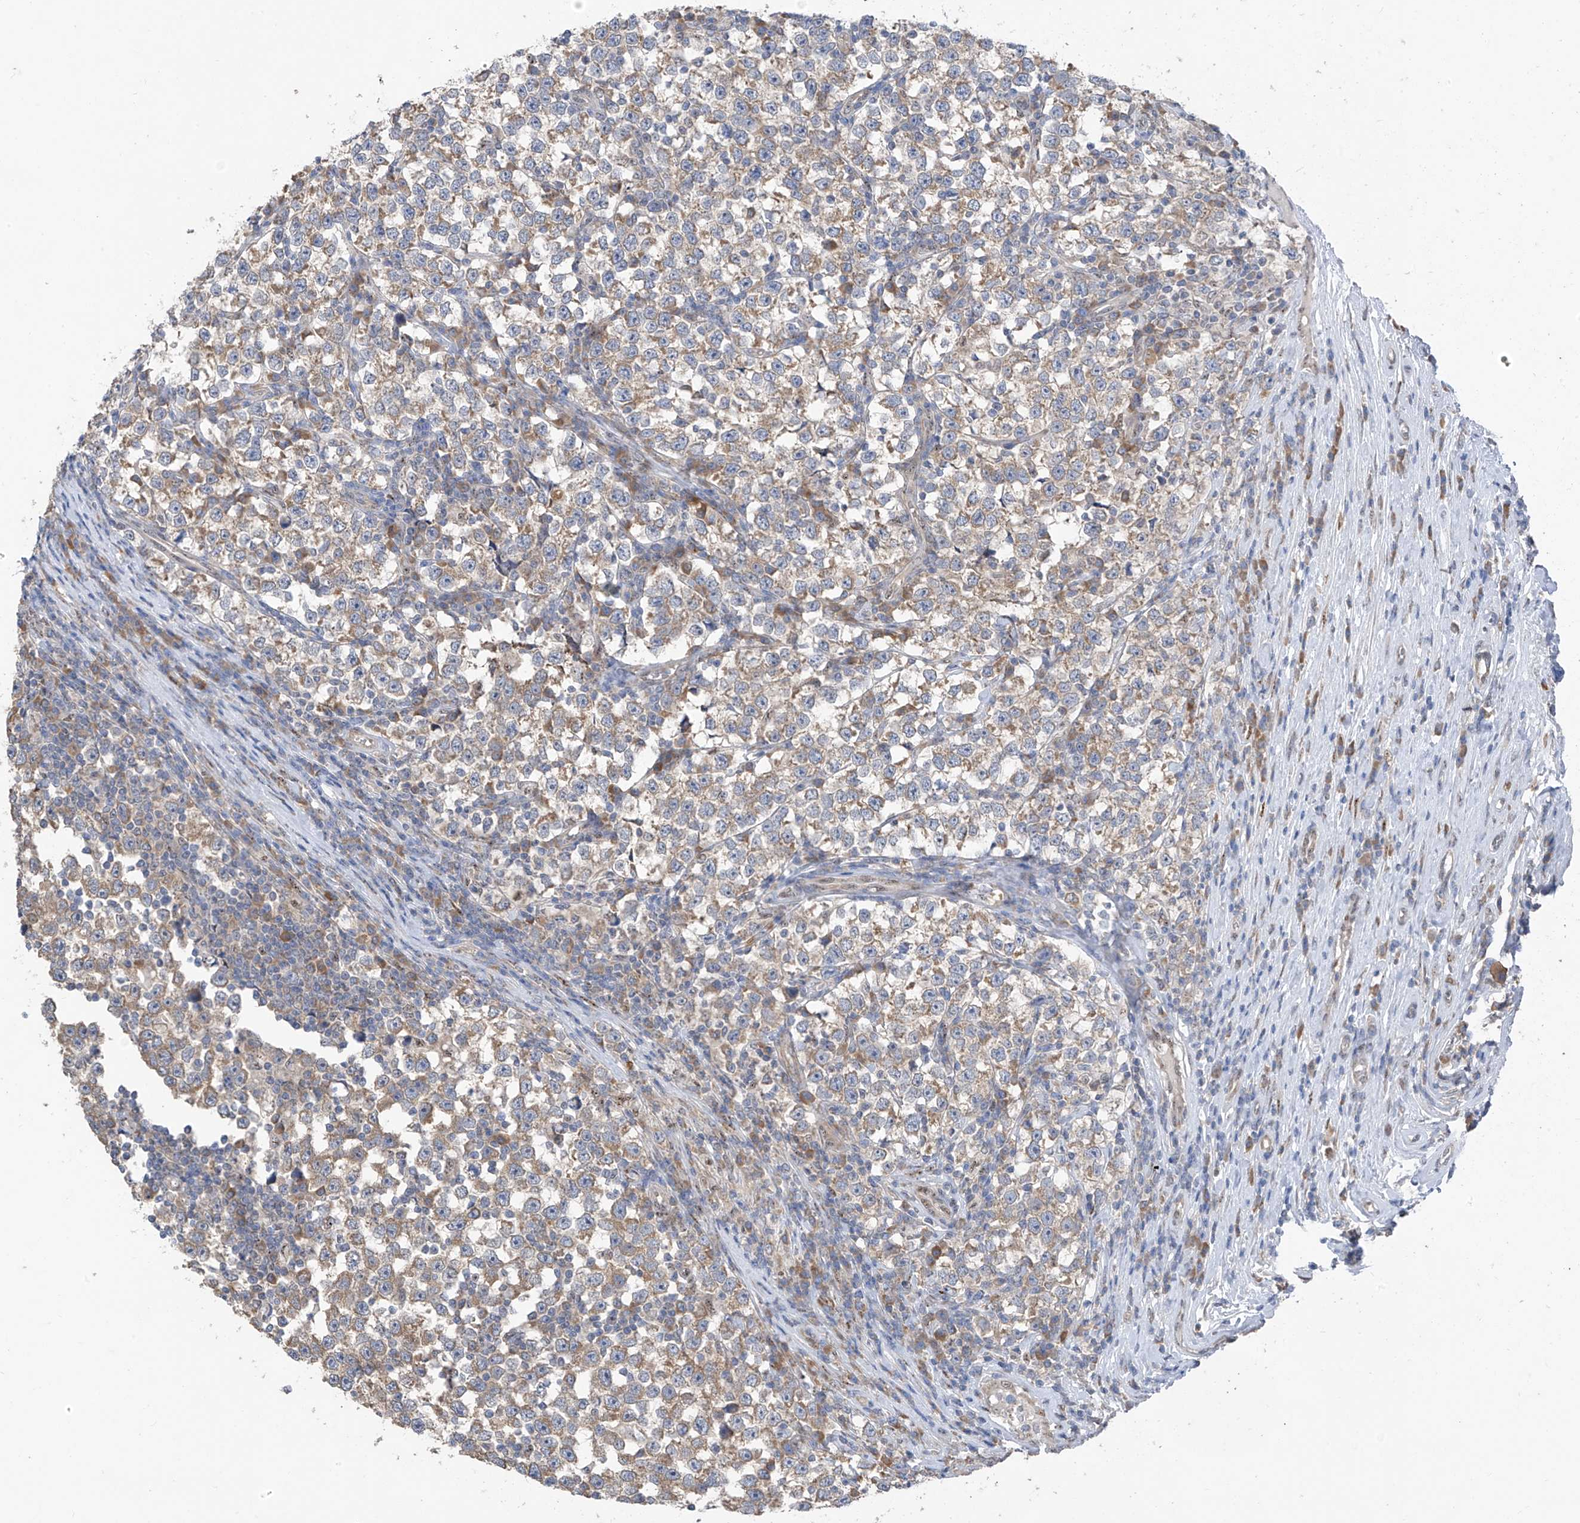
{"staining": {"intensity": "moderate", "quantity": "25%-75%", "location": "cytoplasmic/membranous"}, "tissue": "testis cancer", "cell_type": "Tumor cells", "image_type": "cancer", "snomed": [{"axis": "morphology", "description": "Normal tissue, NOS"}, {"axis": "morphology", "description": "Seminoma, NOS"}, {"axis": "topography", "description": "Testis"}], "caption": "A medium amount of moderate cytoplasmic/membranous staining is present in approximately 25%-75% of tumor cells in seminoma (testis) tissue.", "gene": "RPL4", "patient": {"sex": "male", "age": 43}}